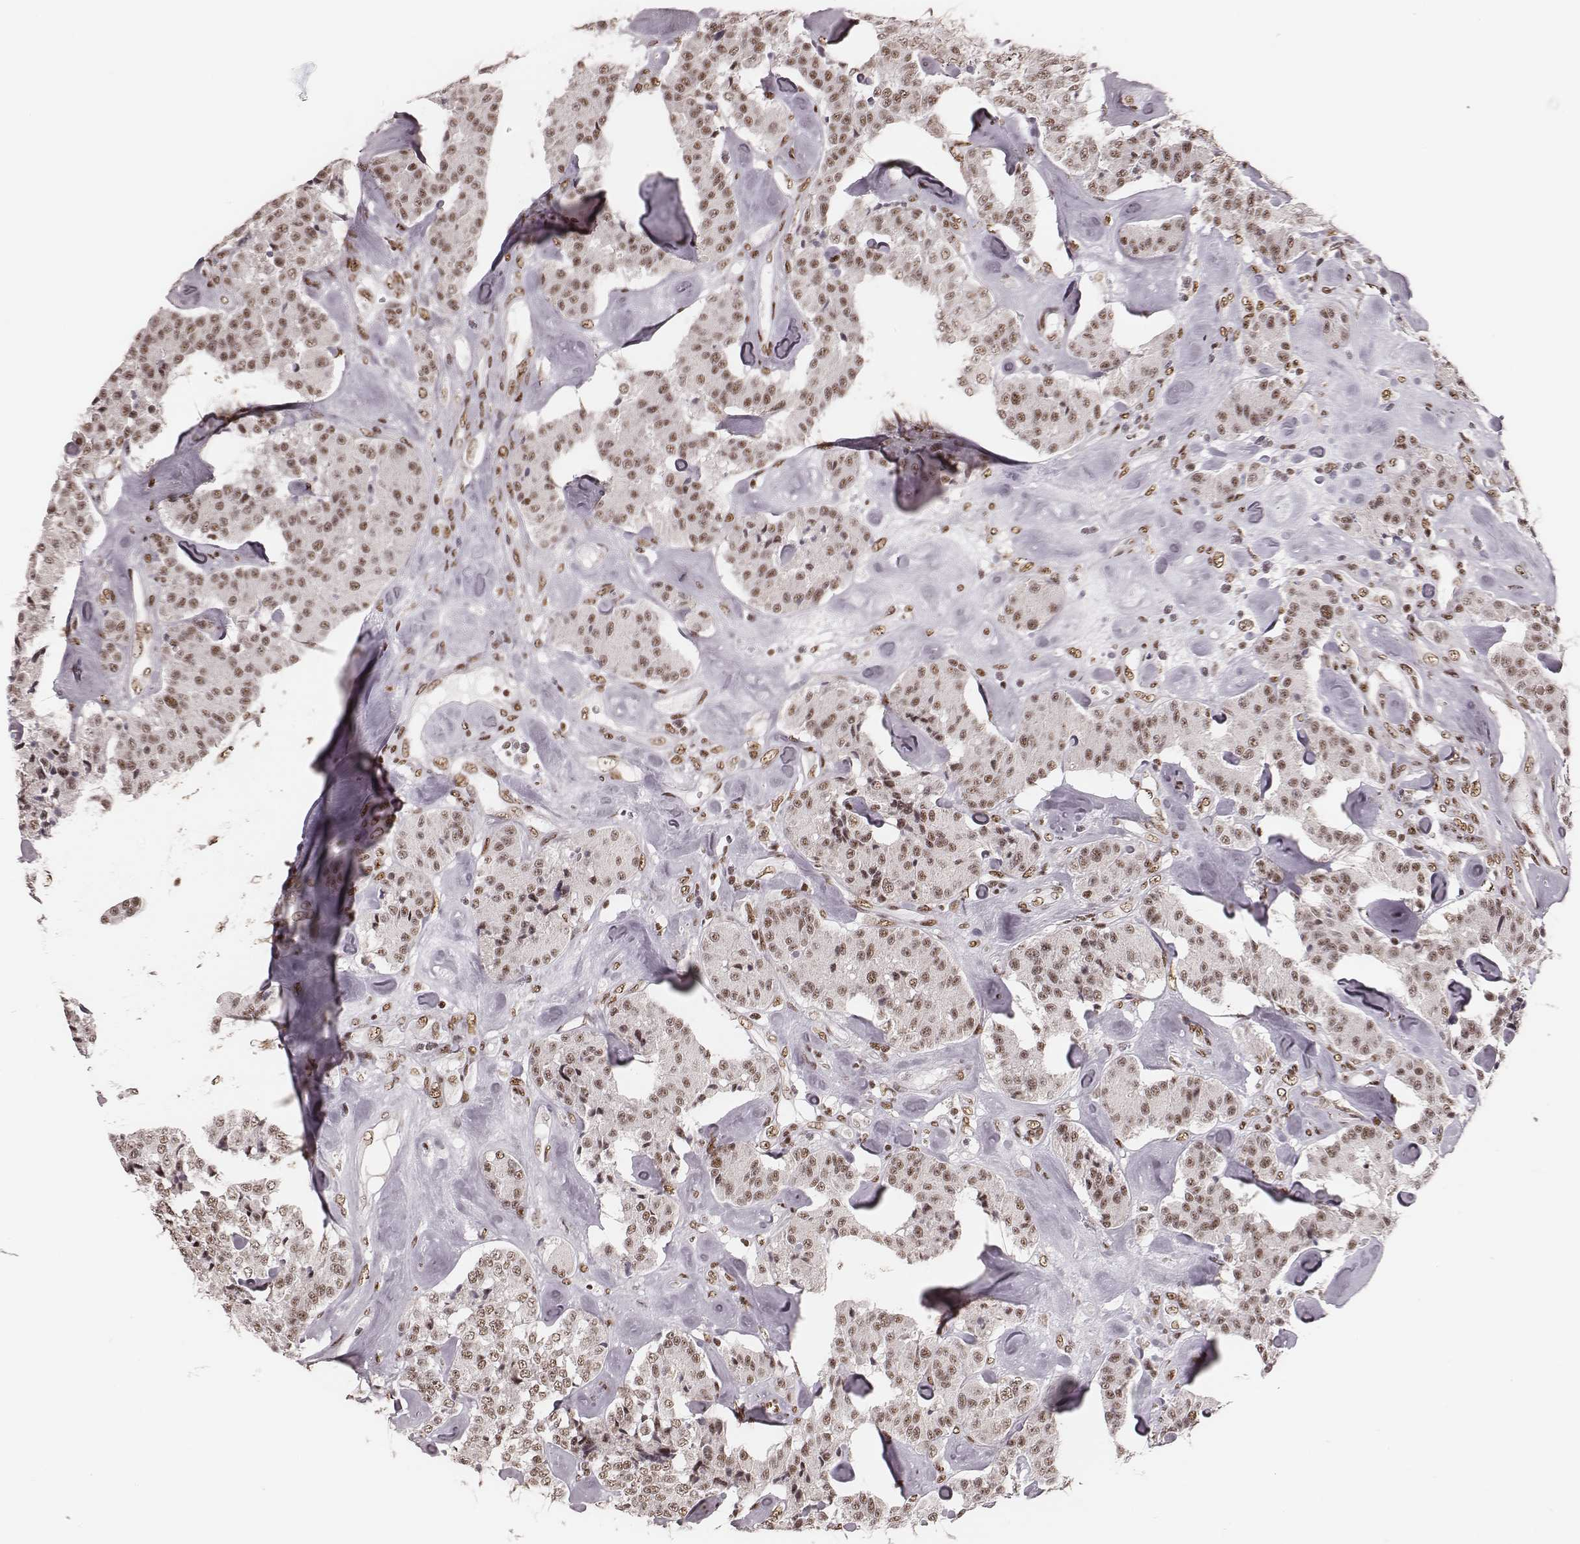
{"staining": {"intensity": "moderate", "quantity": ">75%", "location": "nuclear"}, "tissue": "carcinoid", "cell_type": "Tumor cells", "image_type": "cancer", "snomed": [{"axis": "morphology", "description": "Carcinoid, malignant, NOS"}, {"axis": "topography", "description": "Pancreas"}], "caption": "There is medium levels of moderate nuclear expression in tumor cells of malignant carcinoid, as demonstrated by immunohistochemical staining (brown color).", "gene": "LUC7L", "patient": {"sex": "male", "age": 41}}